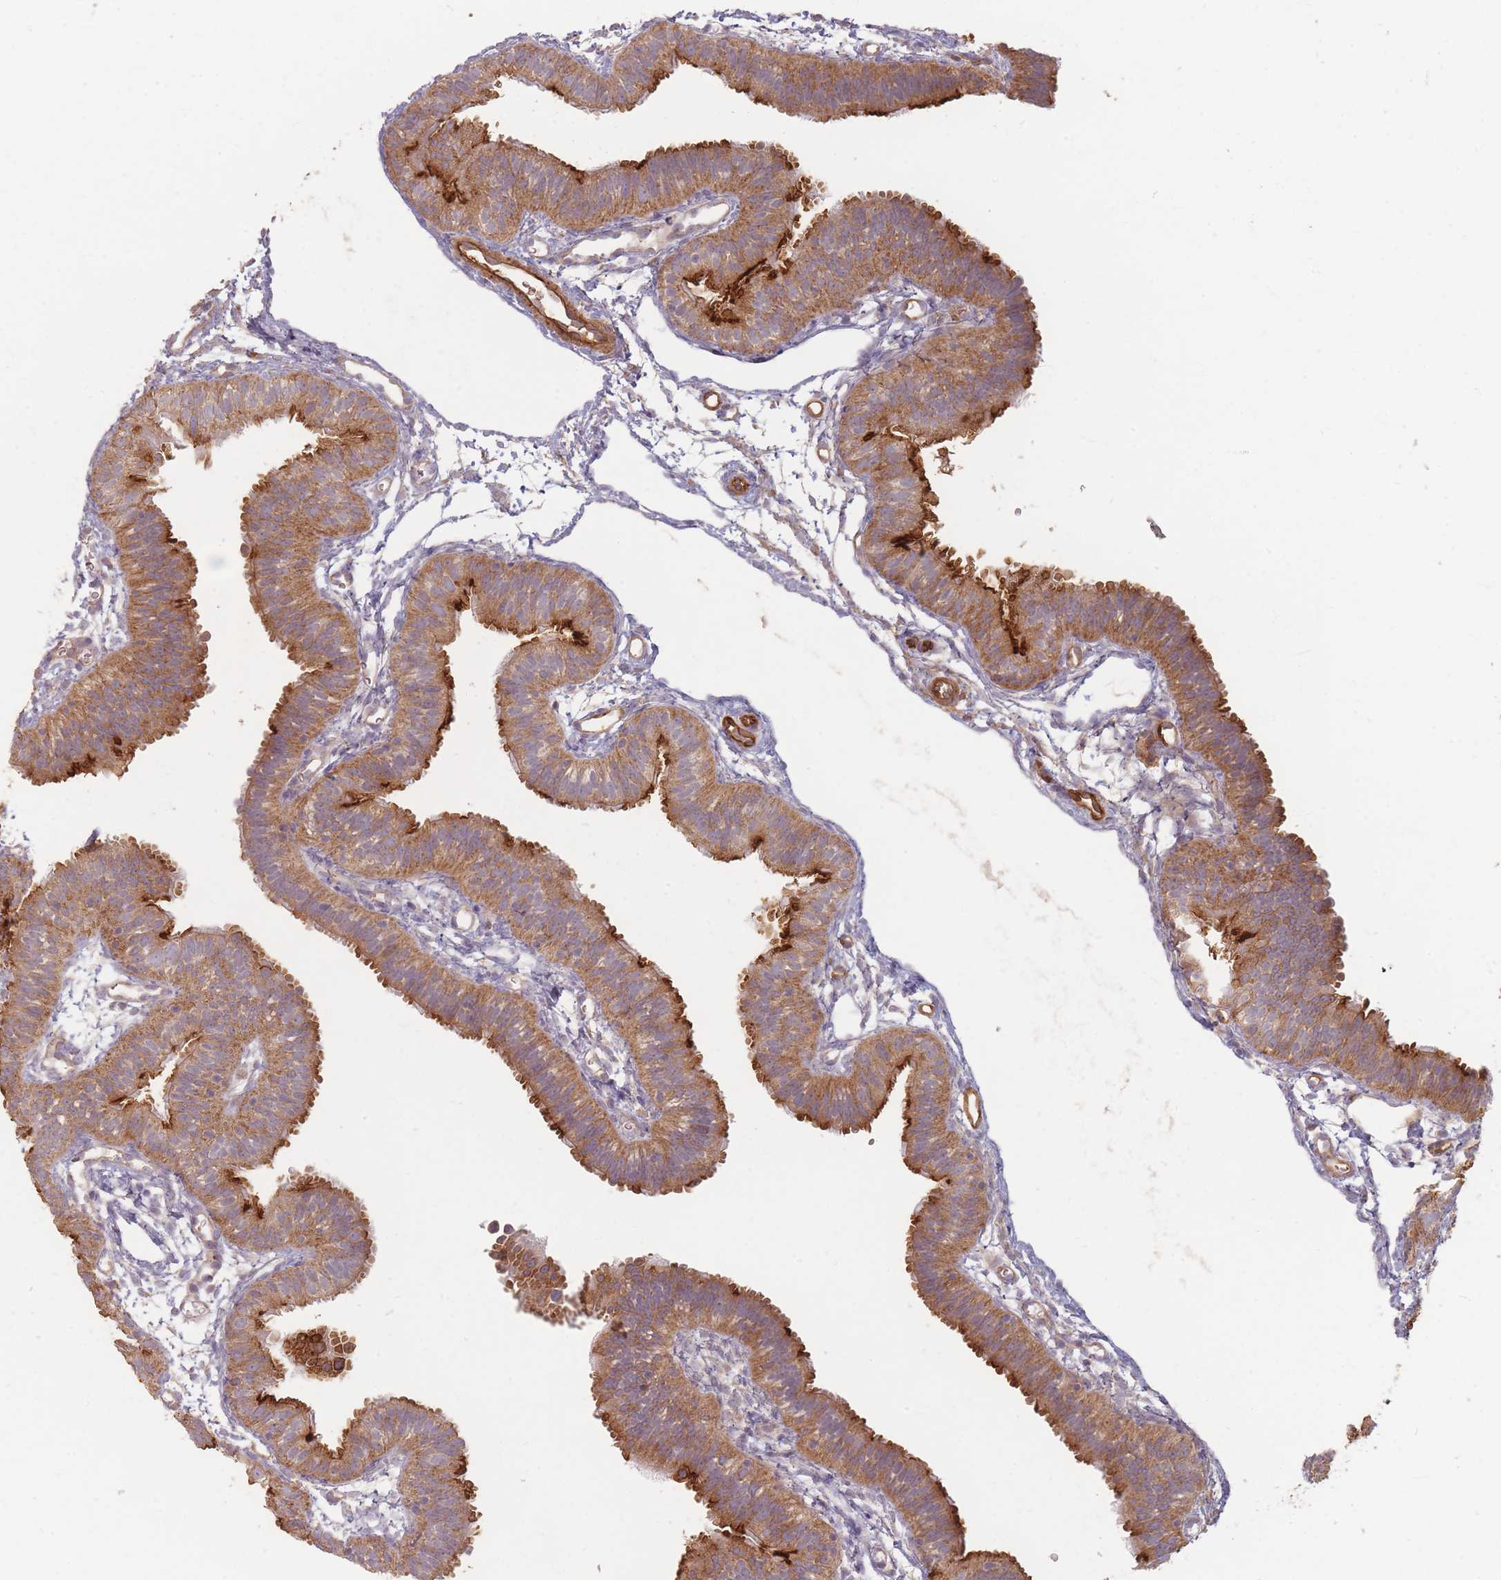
{"staining": {"intensity": "moderate", "quantity": ">75%", "location": "cytoplasmic/membranous"}, "tissue": "fallopian tube", "cell_type": "Glandular cells", "image_type": "normal", "snomed": [{"axis": "morphology", "description": "Normal tissue, NOS"}, {"axis": "topography", "description": "Fallopian tube"}], "caption": "Protein expression analysis of normal fallopian tube shows moderate cytoplasmic/membranous expression in approximately >75% of glandular cells.", "gene": "MRPS6", "patient": {"sex": "female", "age": 35}}